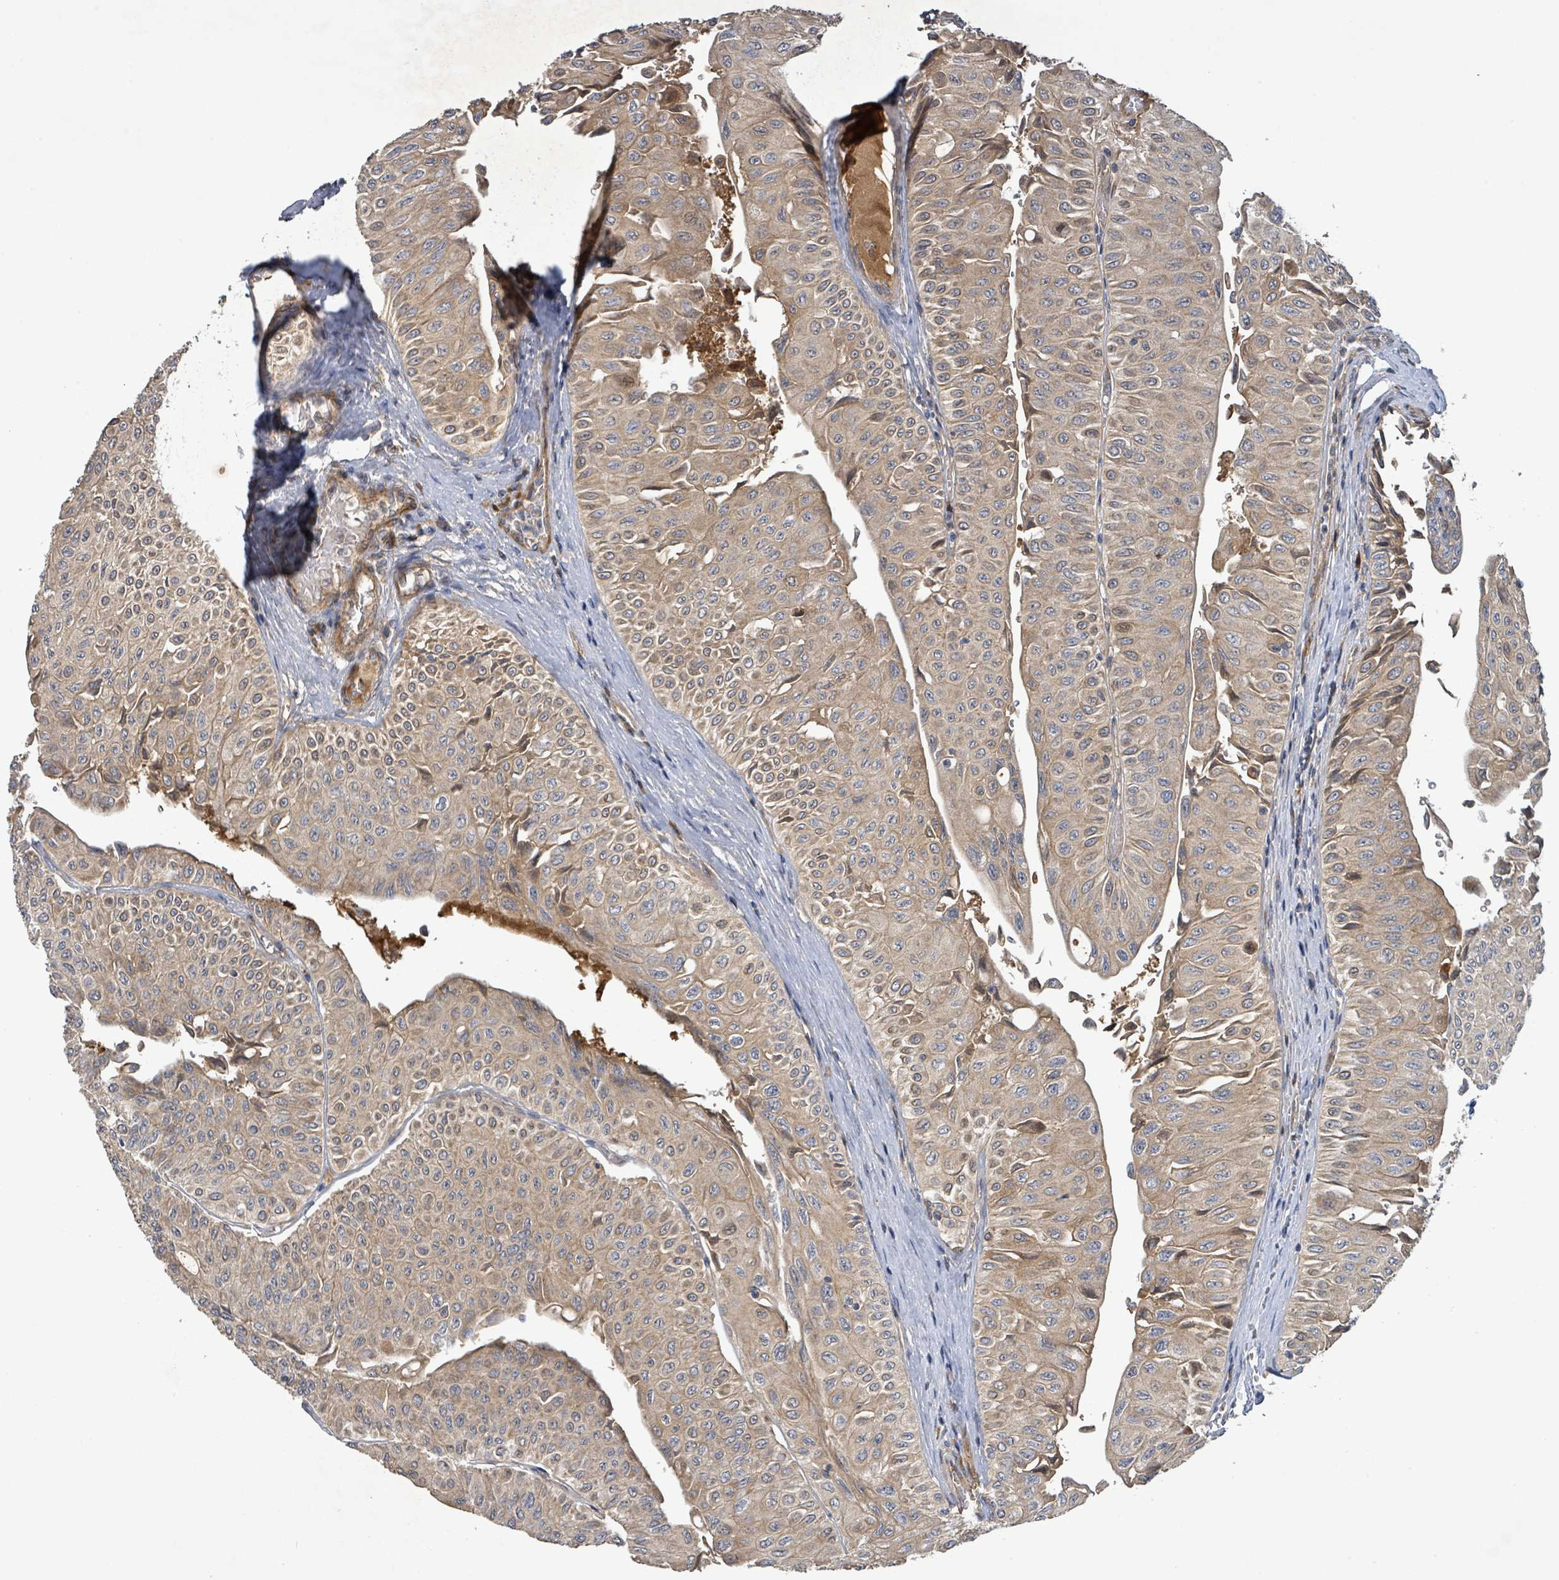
{"staining": {"intensity": "weak", "quantity": ">75%", "location": "cytoplasmic/membranous"}, "tissue": "urothelial cancer", "cell_type": "Tumor cells", "image_type": "cancer", "snomed": [{"axis": "morphology", "description": "Urothelial carcinoma, NOS"}, {"axis": "topography", "description": "Urinary bladder"}], "caption": "Human urothelial cancer stained with a protein marker demonstrates weak staining in tumor cells.", "gene": "STARD4", "patient": {"sex": "male", "age": 59}}